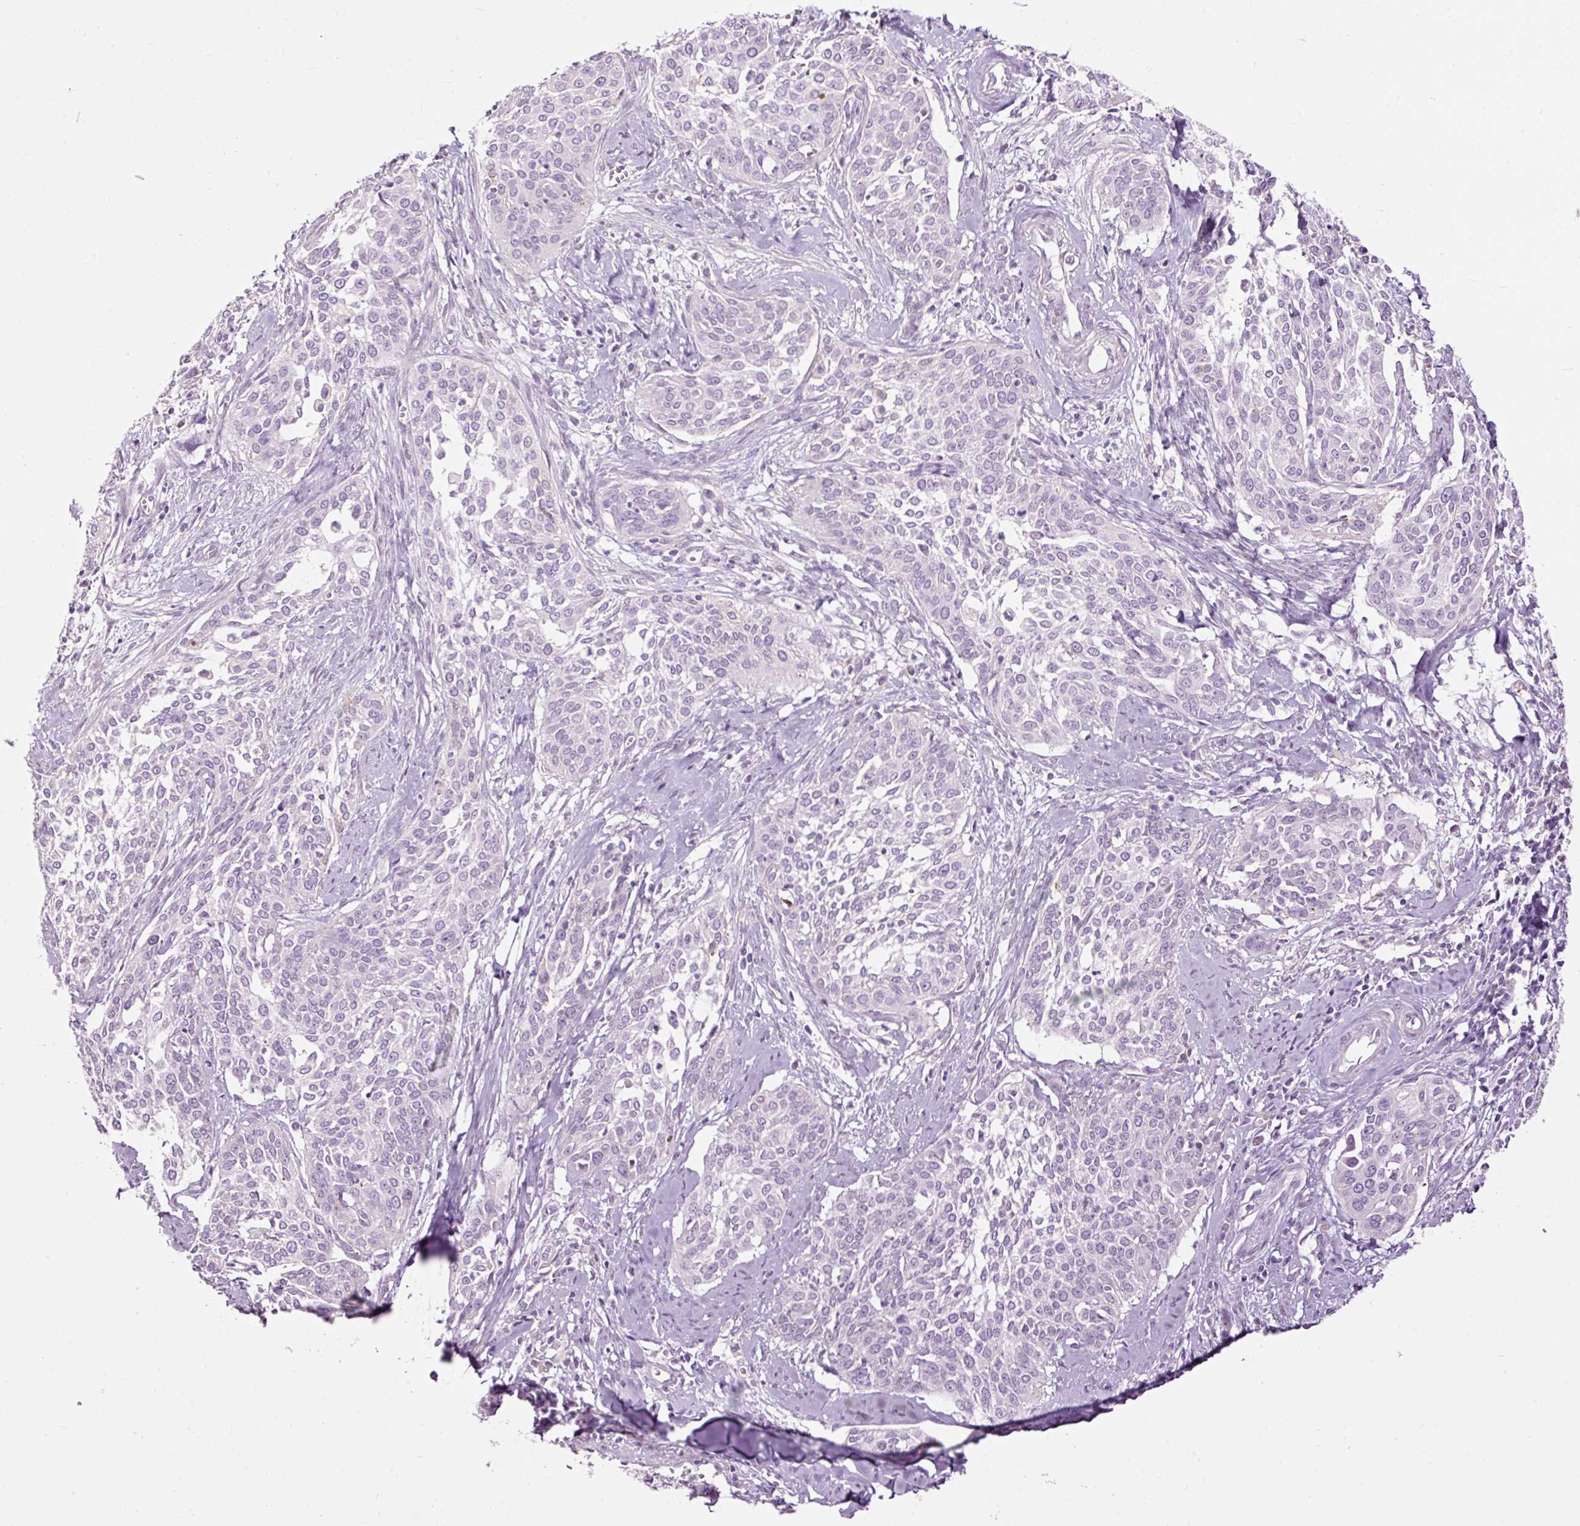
{"staining": {"intensity": "negative", "quantity": "none", "location": "none"}, "tissue": "cervical cancer", "cell_type": "Tumor cells", "image_type": "cancer", "snomed": [{"axis": "morphology", "description": "Squamous cell carcinoma, NOS"}, {"axis": "topography", "description": "Cervix"}], "caption": "Immunohistochemical staining of human squamous cell carcinoma (cervical) displays no significant staining in tumor cells.", "gene": "FCRL4", "patient": {"sex": "female", "age": 44}}